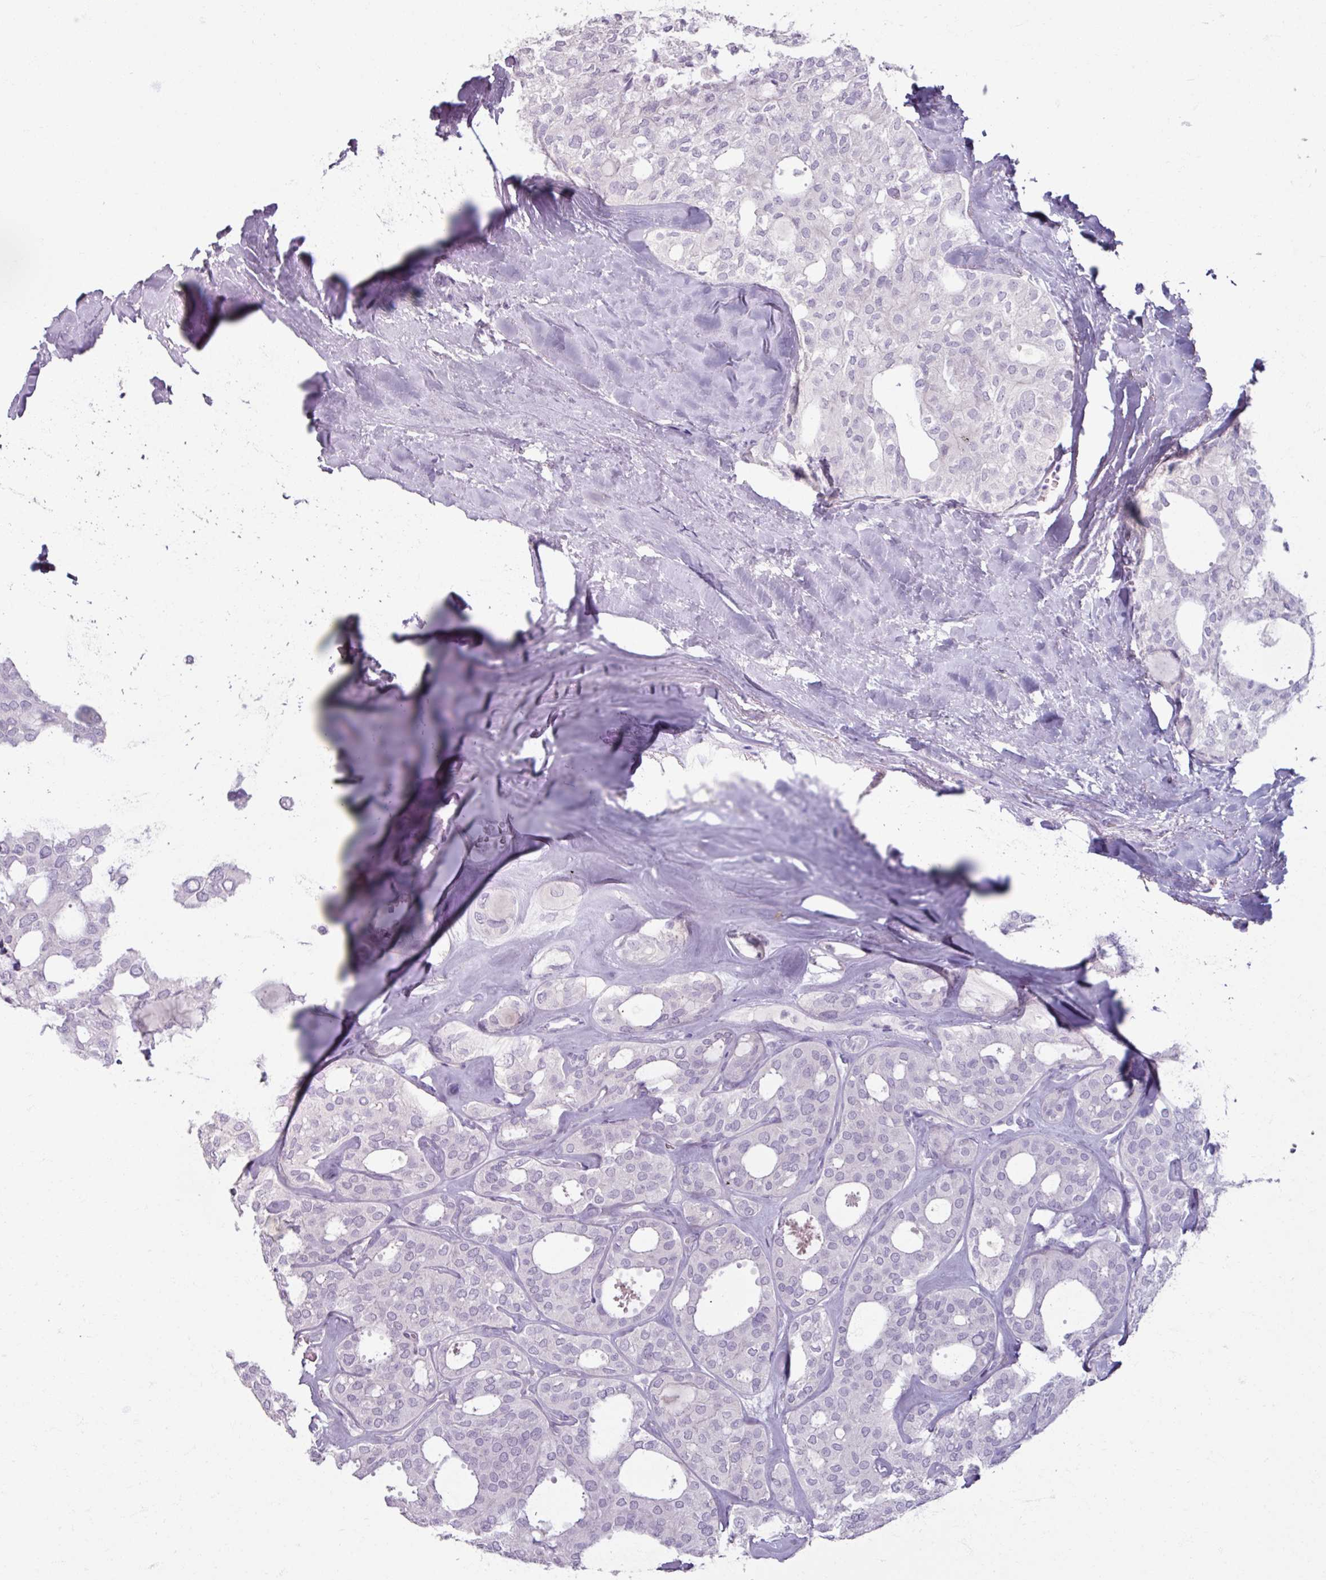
{"staining": {"intensity": "negative", "quantity": "none", "location": "none"}, "tissue": "thyroid cancer", "cell_type": "Tumor cells", "image_type": "cancer", "snomed": [{"axis": "morphology", "description": "Follicular adenoma carcinoma, NOS"}, {"axis": "topography", "description": "Thyroid gland"}], "caption": "The immunohistochemistry (IHC) micrograph has no significant positivity in tumor cells of follicular adenoma carcinoma (thyroid) tissue.", "gene": "SLC27A5", "patient": {"sex": "male", "age": 75}}